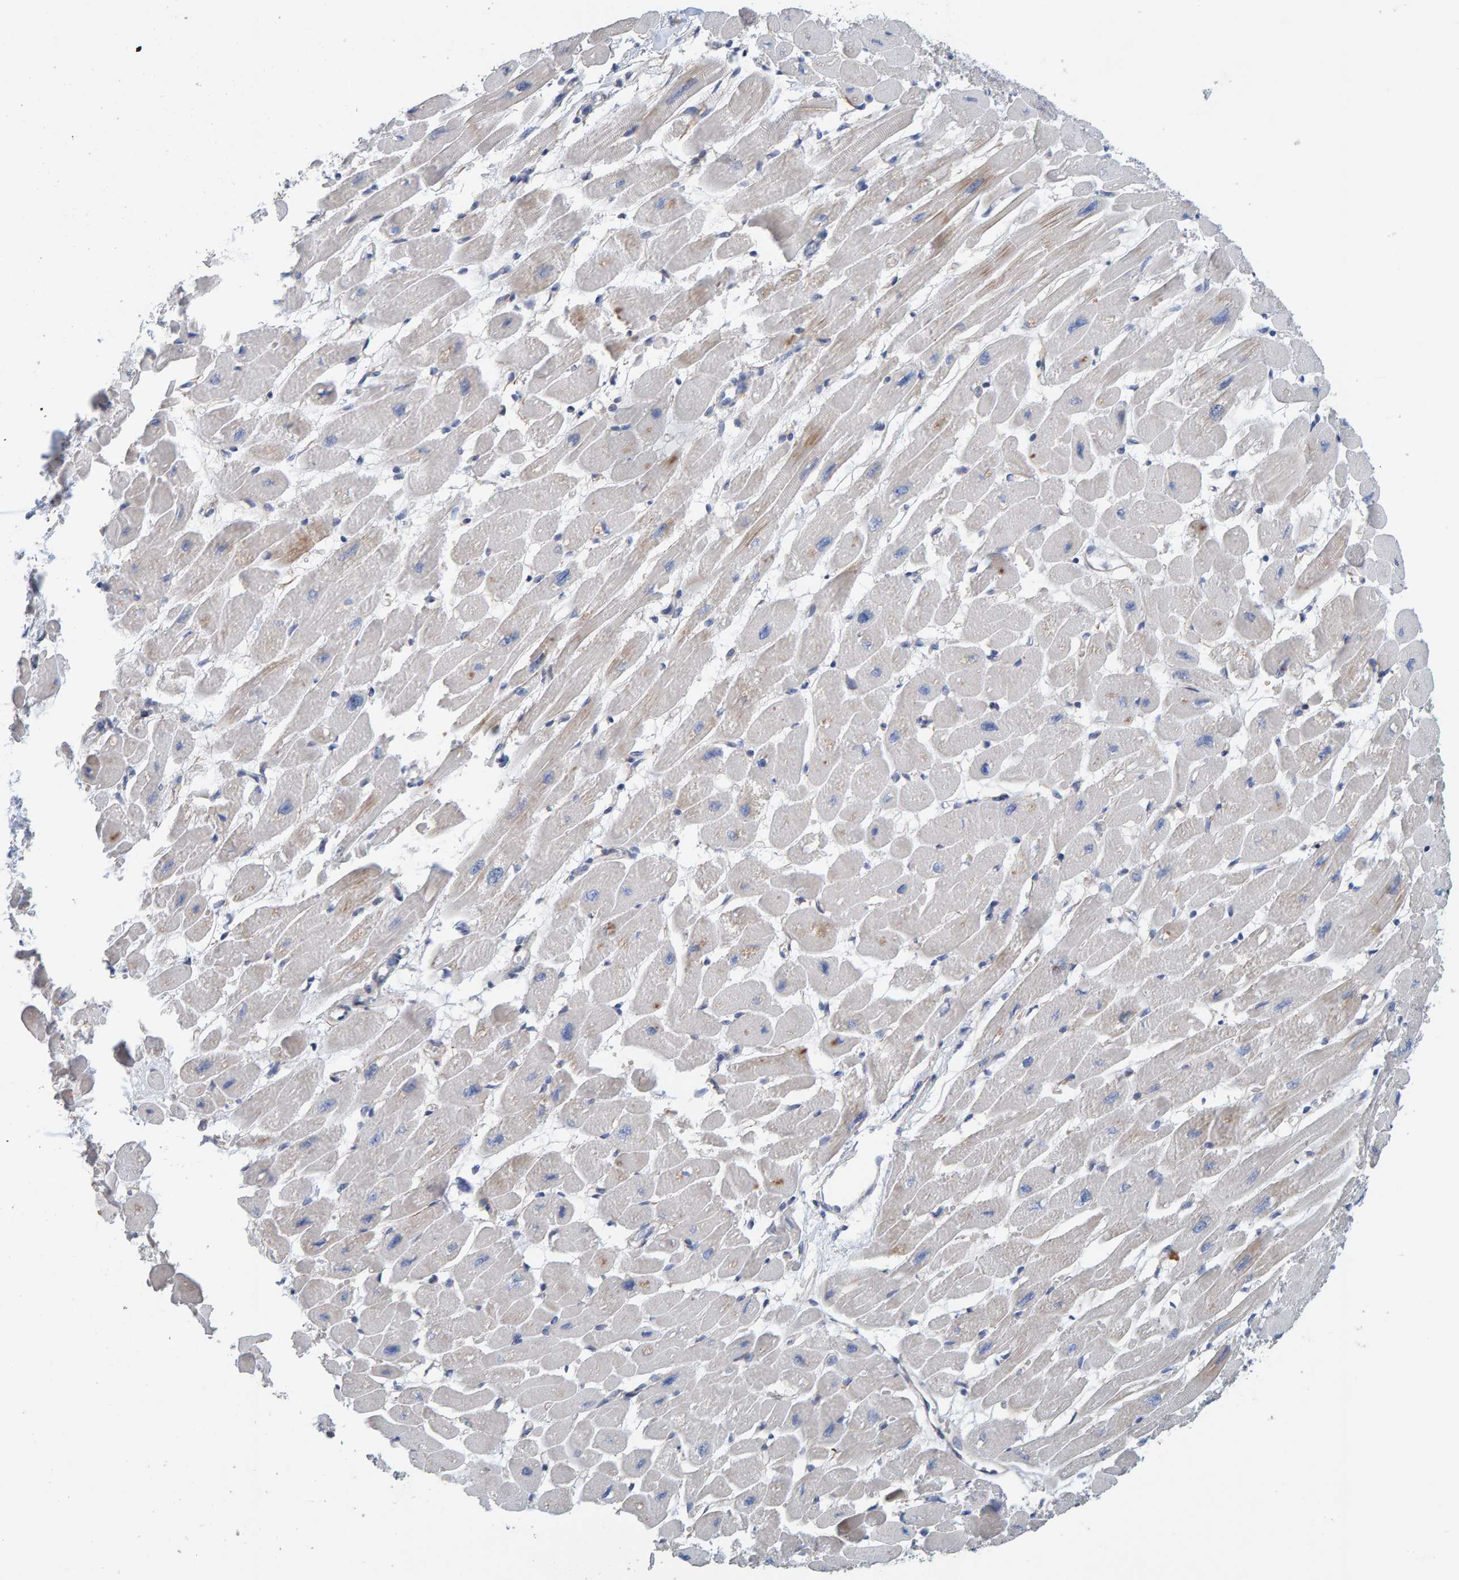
{"staining": {"intensity": "moderate", "quantity": "<25%", "location": "cytoplasmic/membranous"}, "tissue": "heart muscle", "cell_type": "Cardiomyocytes", "image_type": "normal", "snomed": [{"axis": "morphology", "description": "Normal tissue, NOS"}, {"axis": "topography", "description": "Heart"}], "caption": "Heart muscle stained with immunohistochemistry displays moderate cytoplasmic/membranous expression in approximately <25% of cardiomyocytes. (IHC, brightfield microscopy, high magnification).", "gene": "RGP1", "patient": {"sex": "female", "age": 54}}